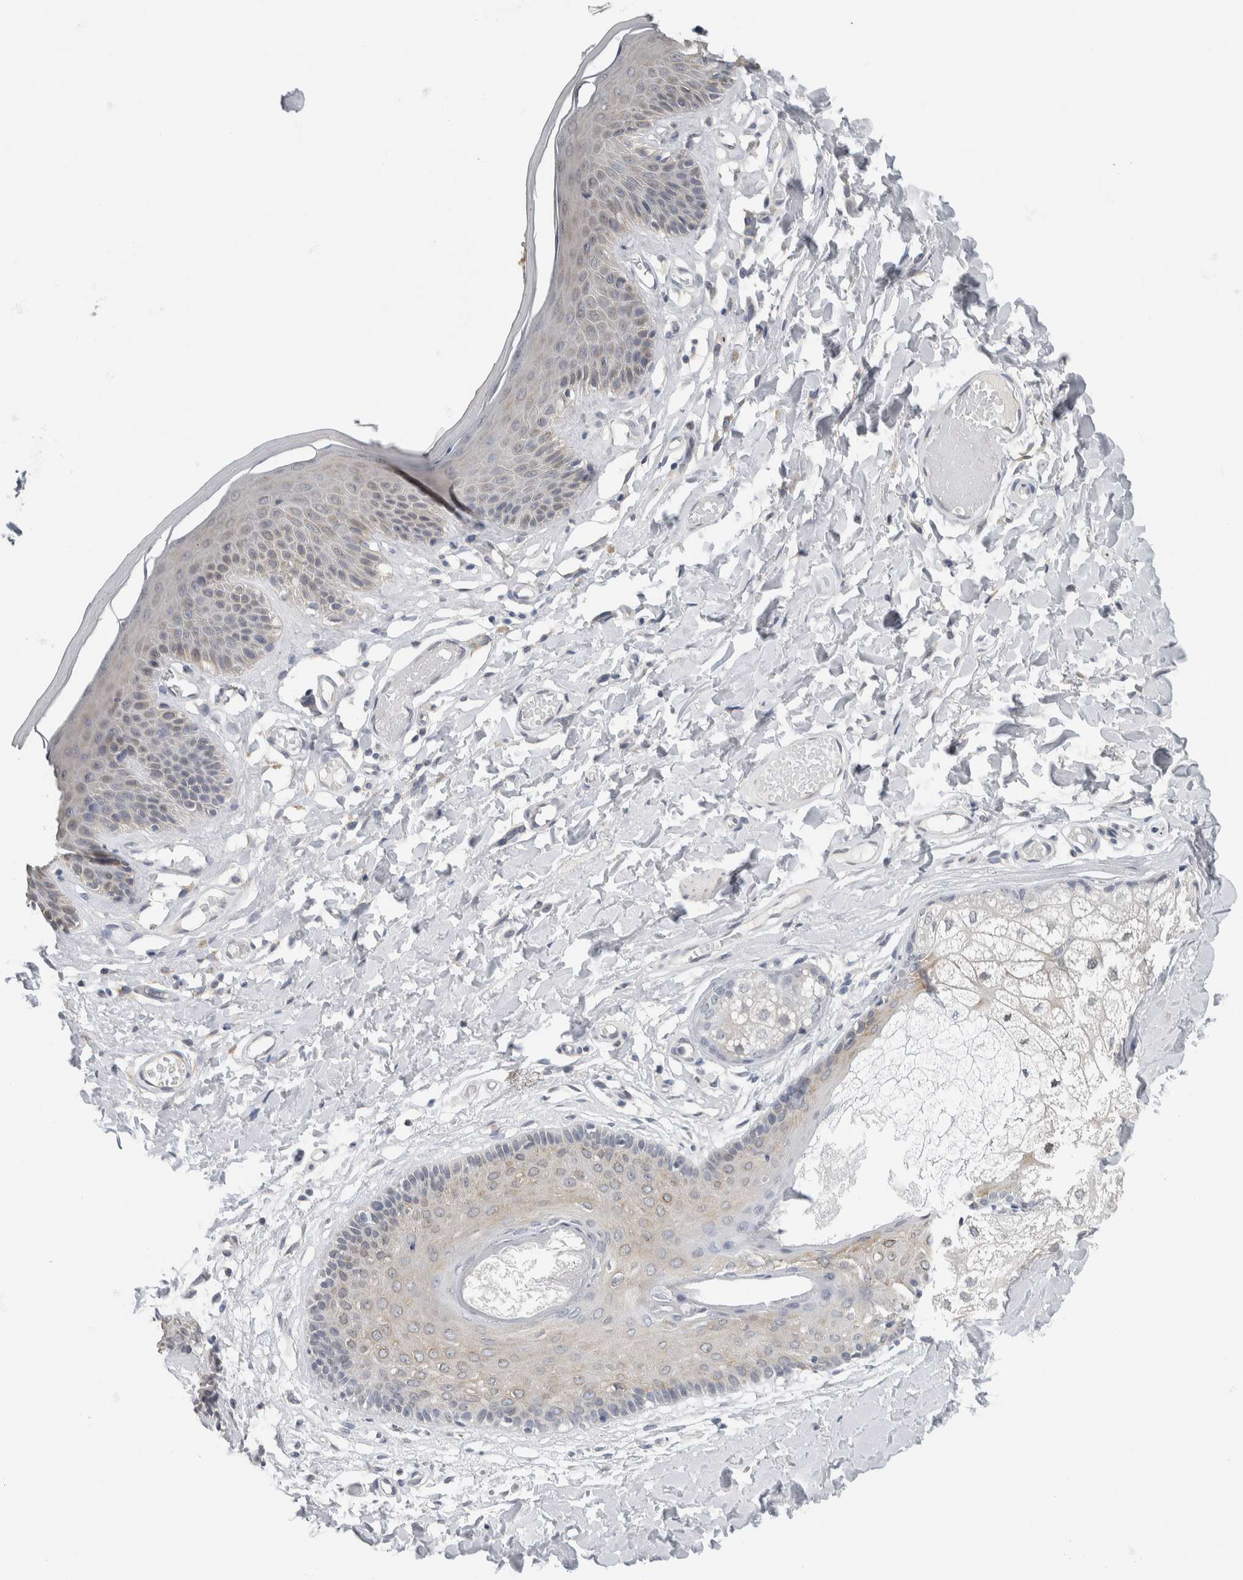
{"staining": {"intensity": "weak", "quantity": "<25%", "location": "cytoplasmic/membranous"}, "tissue": "skin", "cell_type": "Epidermal cells", "image_type": "normal", "snomed": [{"axis": "morphology", "description": "Normal tissue, NOS"}, {"axis": "topography", "description": "Vulva"}], "caption": "Epidermal cells show no significant protein expression in benign skin.", "gene": "NEFM", "patient": {"sex": "female", "age": 73}}